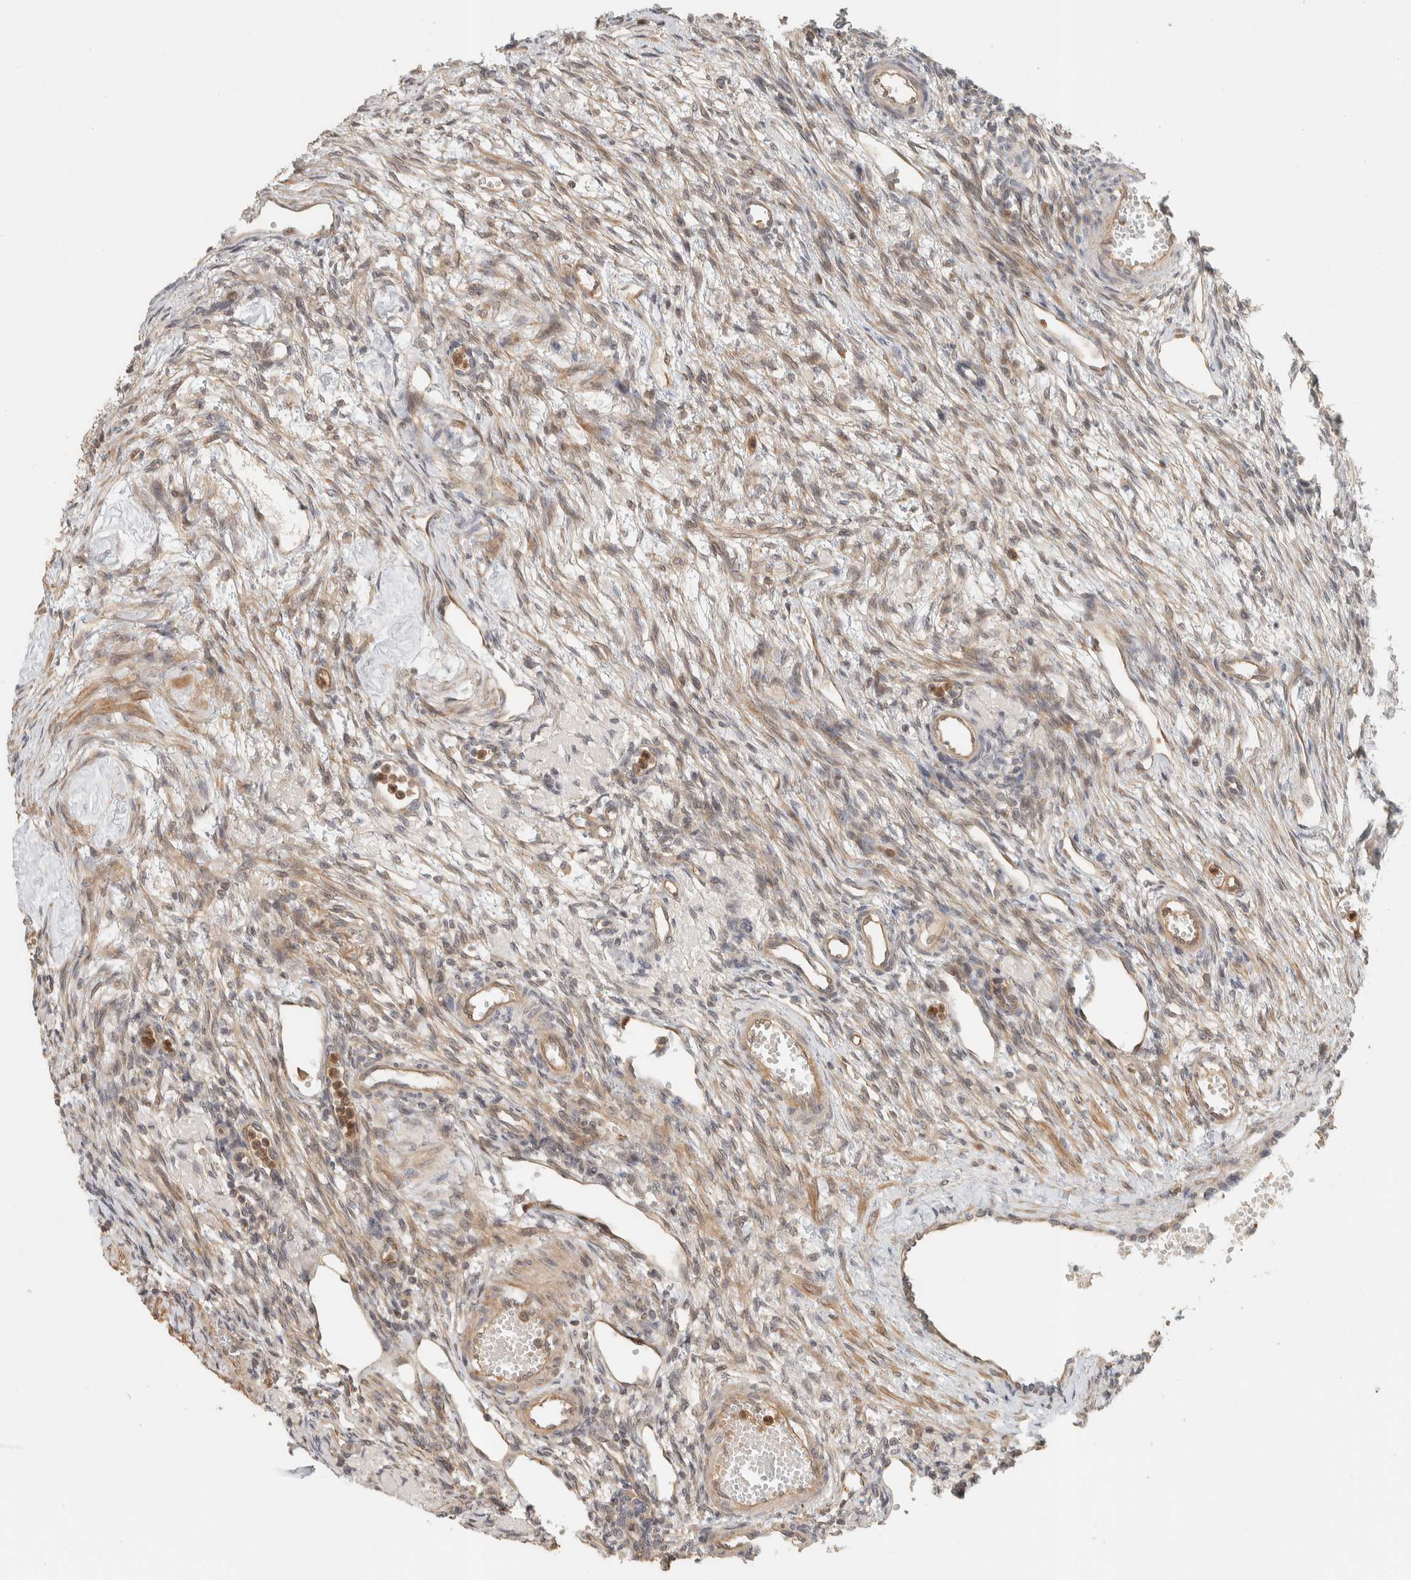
{"staining": {"intensity": "weak", "quantity": "25%-75%", "location": "cytoplasmic/membranous"}, "tissue": "ovary", "cell_type": "Ovarian stroma cells", "image_type": "normal", "snomed": [{"axis": "morphology", "description": "Normal tissue, NOS"}, {"axis": "topography", "description": "Ovary"}], "caption": "Protein analysis of normal ovary displays weak cytoplasmic/membranous positivity in approximately 25%-75% of ovarian stroma cells.", "gene": "ADSS2", "patient": {"sex": "female", "age": 33}}